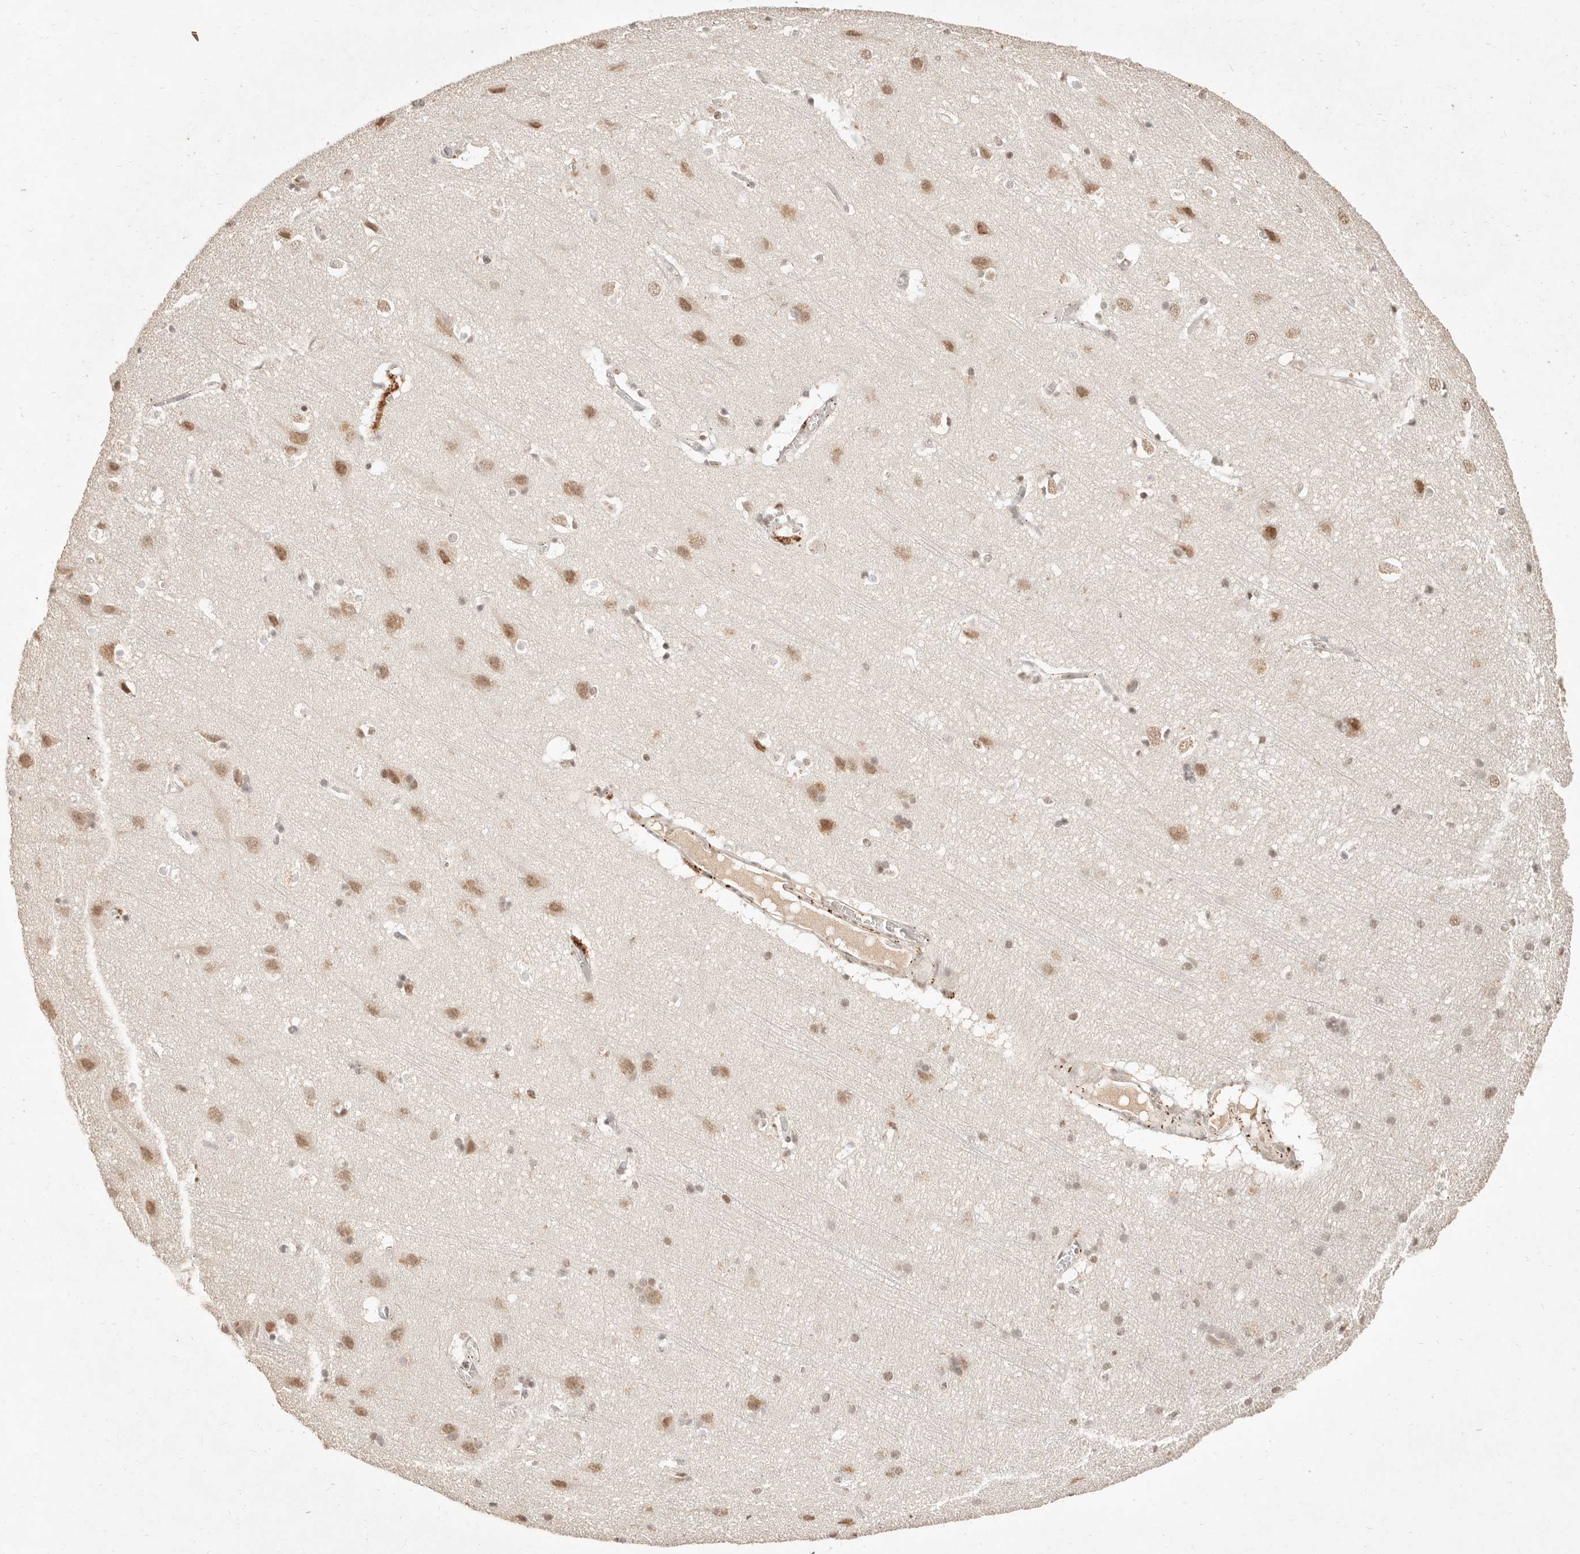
{"staining": {"intensity": "weak", "quantity": ">75%", "location": "cytoplasmic/membranous"}, "tissue": "cerebral cortex", "cell_type": "Endothelial cells", "image_type": "normal", "snomed": [{"axis": "morphology", "description": "Normal tissue, NOS"}, {"axis": "topography", "description": "Cerebral cortex"}], "caption": "There is low levels of weak cytoplasmic/membranous expression in endothelial cells of normal cerebral cortex, as demonstrated by immunohistochemical staining (brown color).", "gene": "MEP1A", "patient": {"sex": "male", "age": 54}}